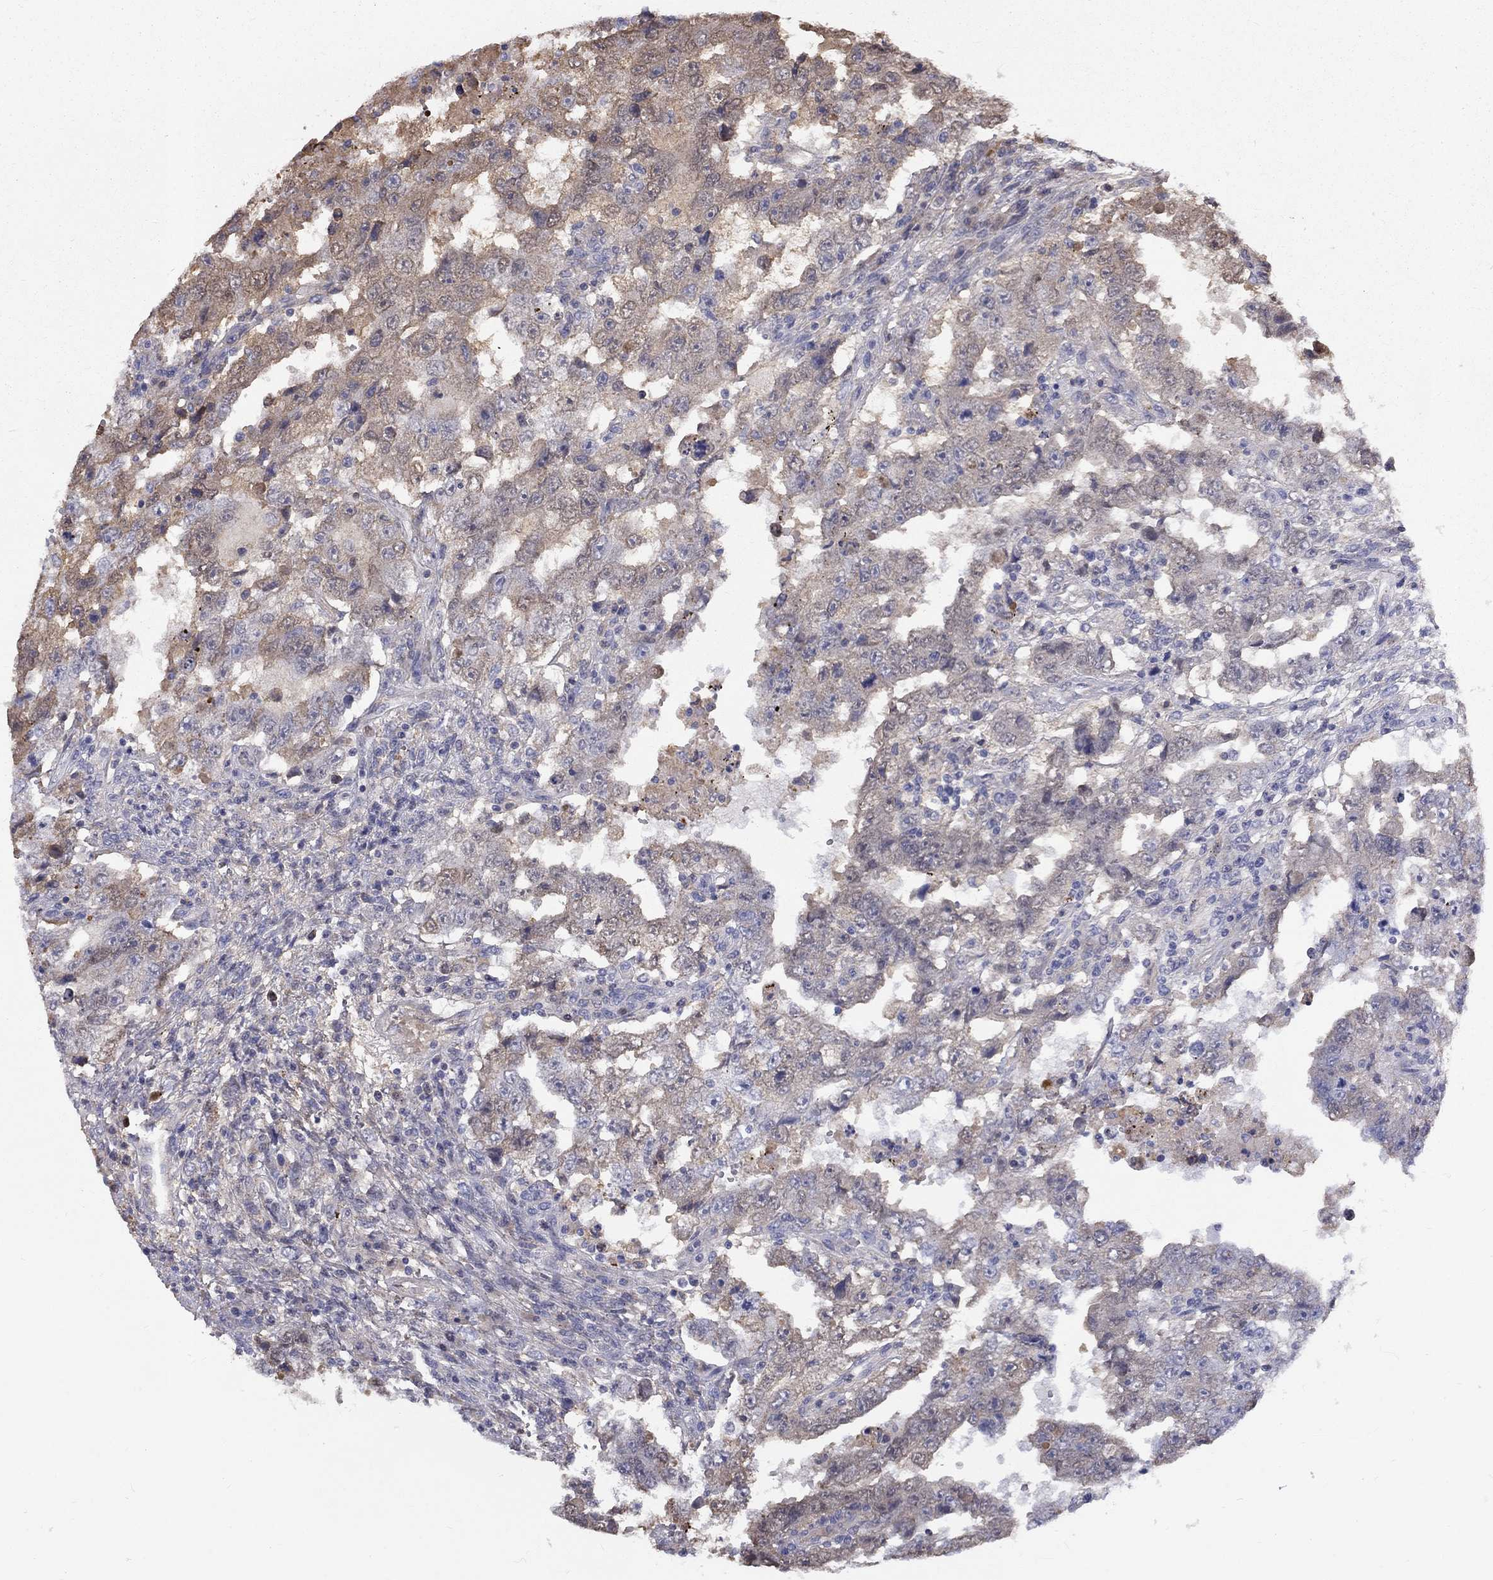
{"staining": {"intensity": "moderate", "quantity": "<25%", "location": "cytoplasmic/membranous"}, "tissue": "testis cancer", "cell_type": "Tumor cells", "image_type": "cancer", "snomed": [{"axis": "morphology", "description": "Carcinoma, Embryonal, NOS"}, {"axis": "topography", "description": "Testis"}], "caption": "Immunohistochemical staining of testis embryonal carcinoma demonstrates low levels of moderate cytoplasmic/membranous protein positivity in approximately <25% of tumor cells.", "gene": "EPDR1", "patient": {"sex": "male", "age": 26}}